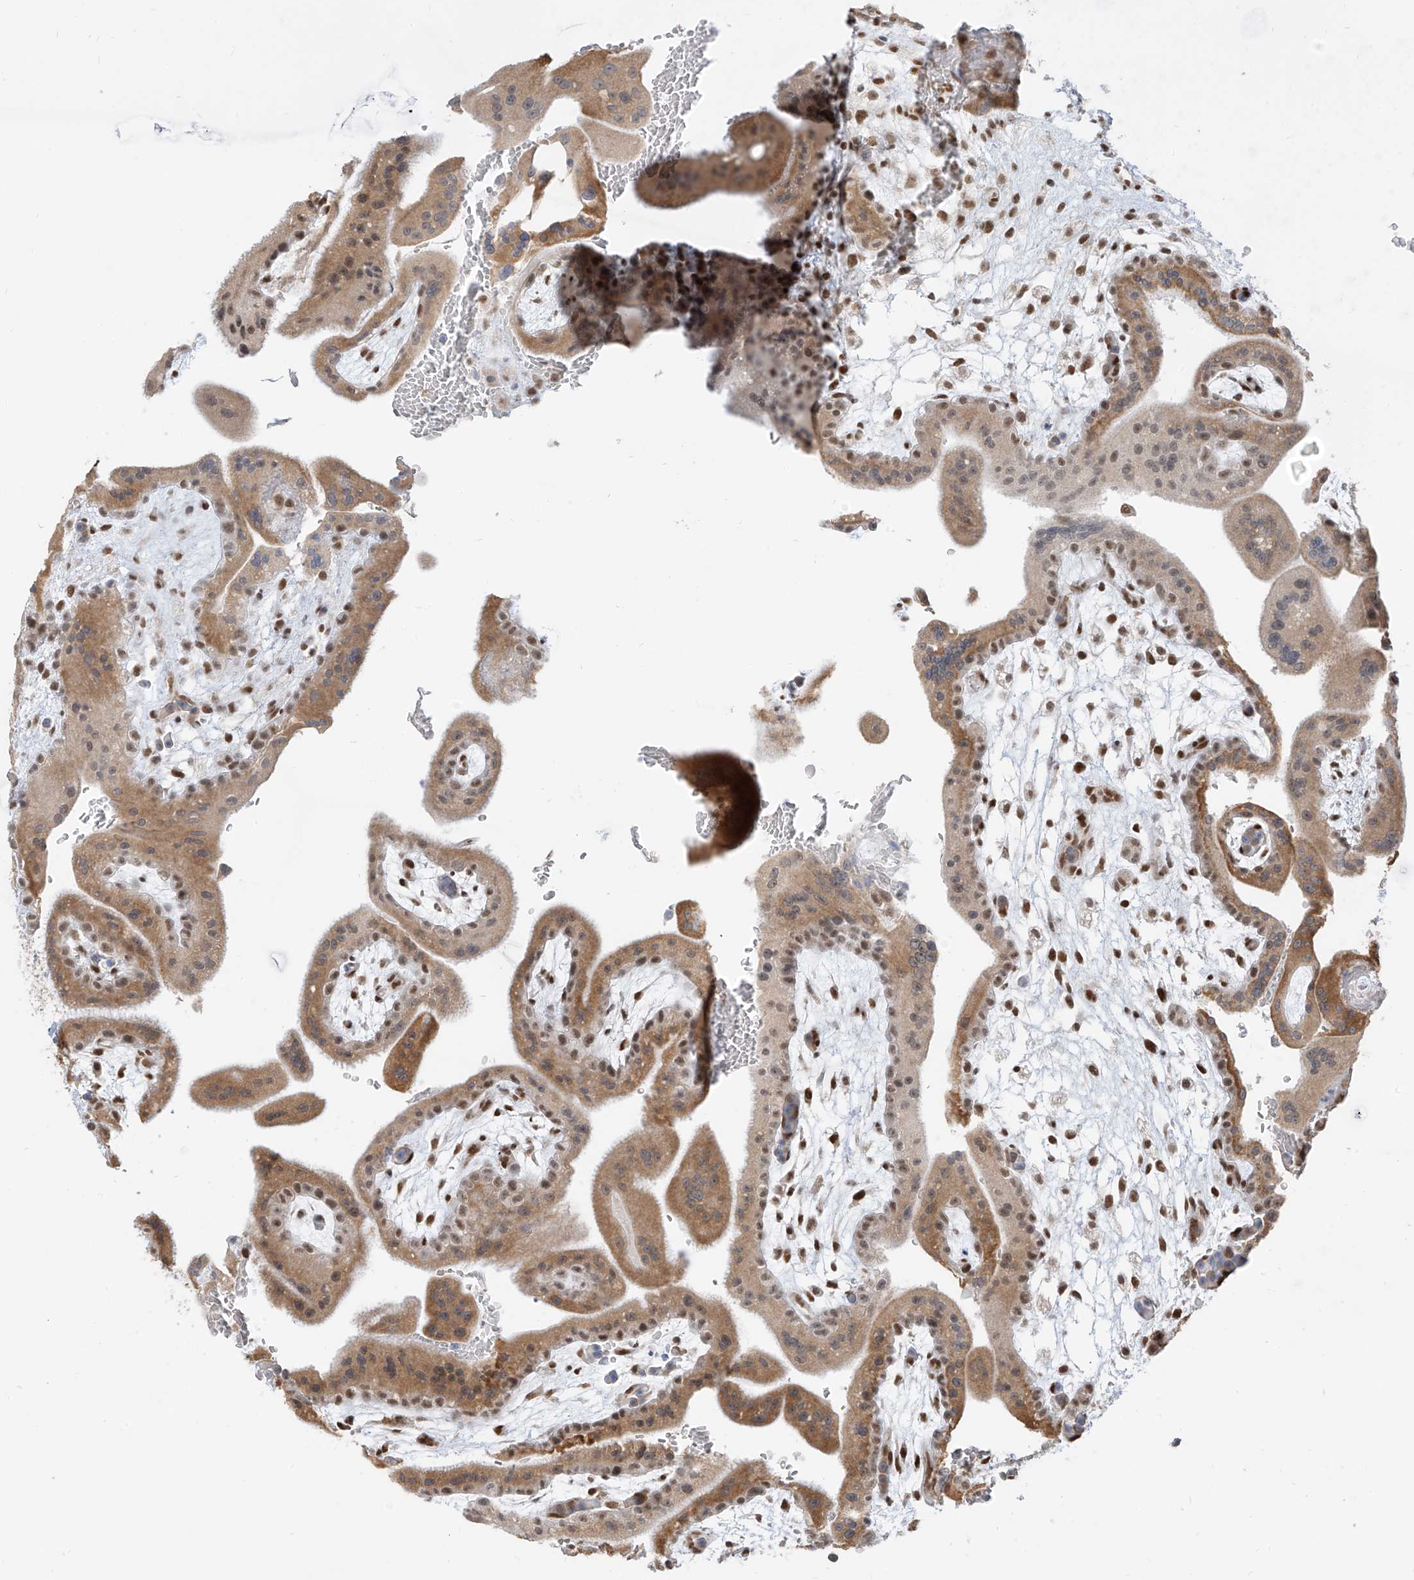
{"staining": {"intensity": "moderate", "quantity": ">75%", "location": "nuclear"}, "tissue": "placenta", "cell_type": "Decidual cells", "image_type": "normal", "snomed": [{"axis": "morphology", "description": "Normal tissue, NOS"}, {"axis": "topography", "description": "Placenta"}], "caption": "Unremarkable placenta displays moderate nuclear staining in approximately >75% of decidual cells The protein is shown in brown color, while the nuclei are stained blue..", "gene": "ZMYM2", "patient": {"sex": "female", "age": 35}}